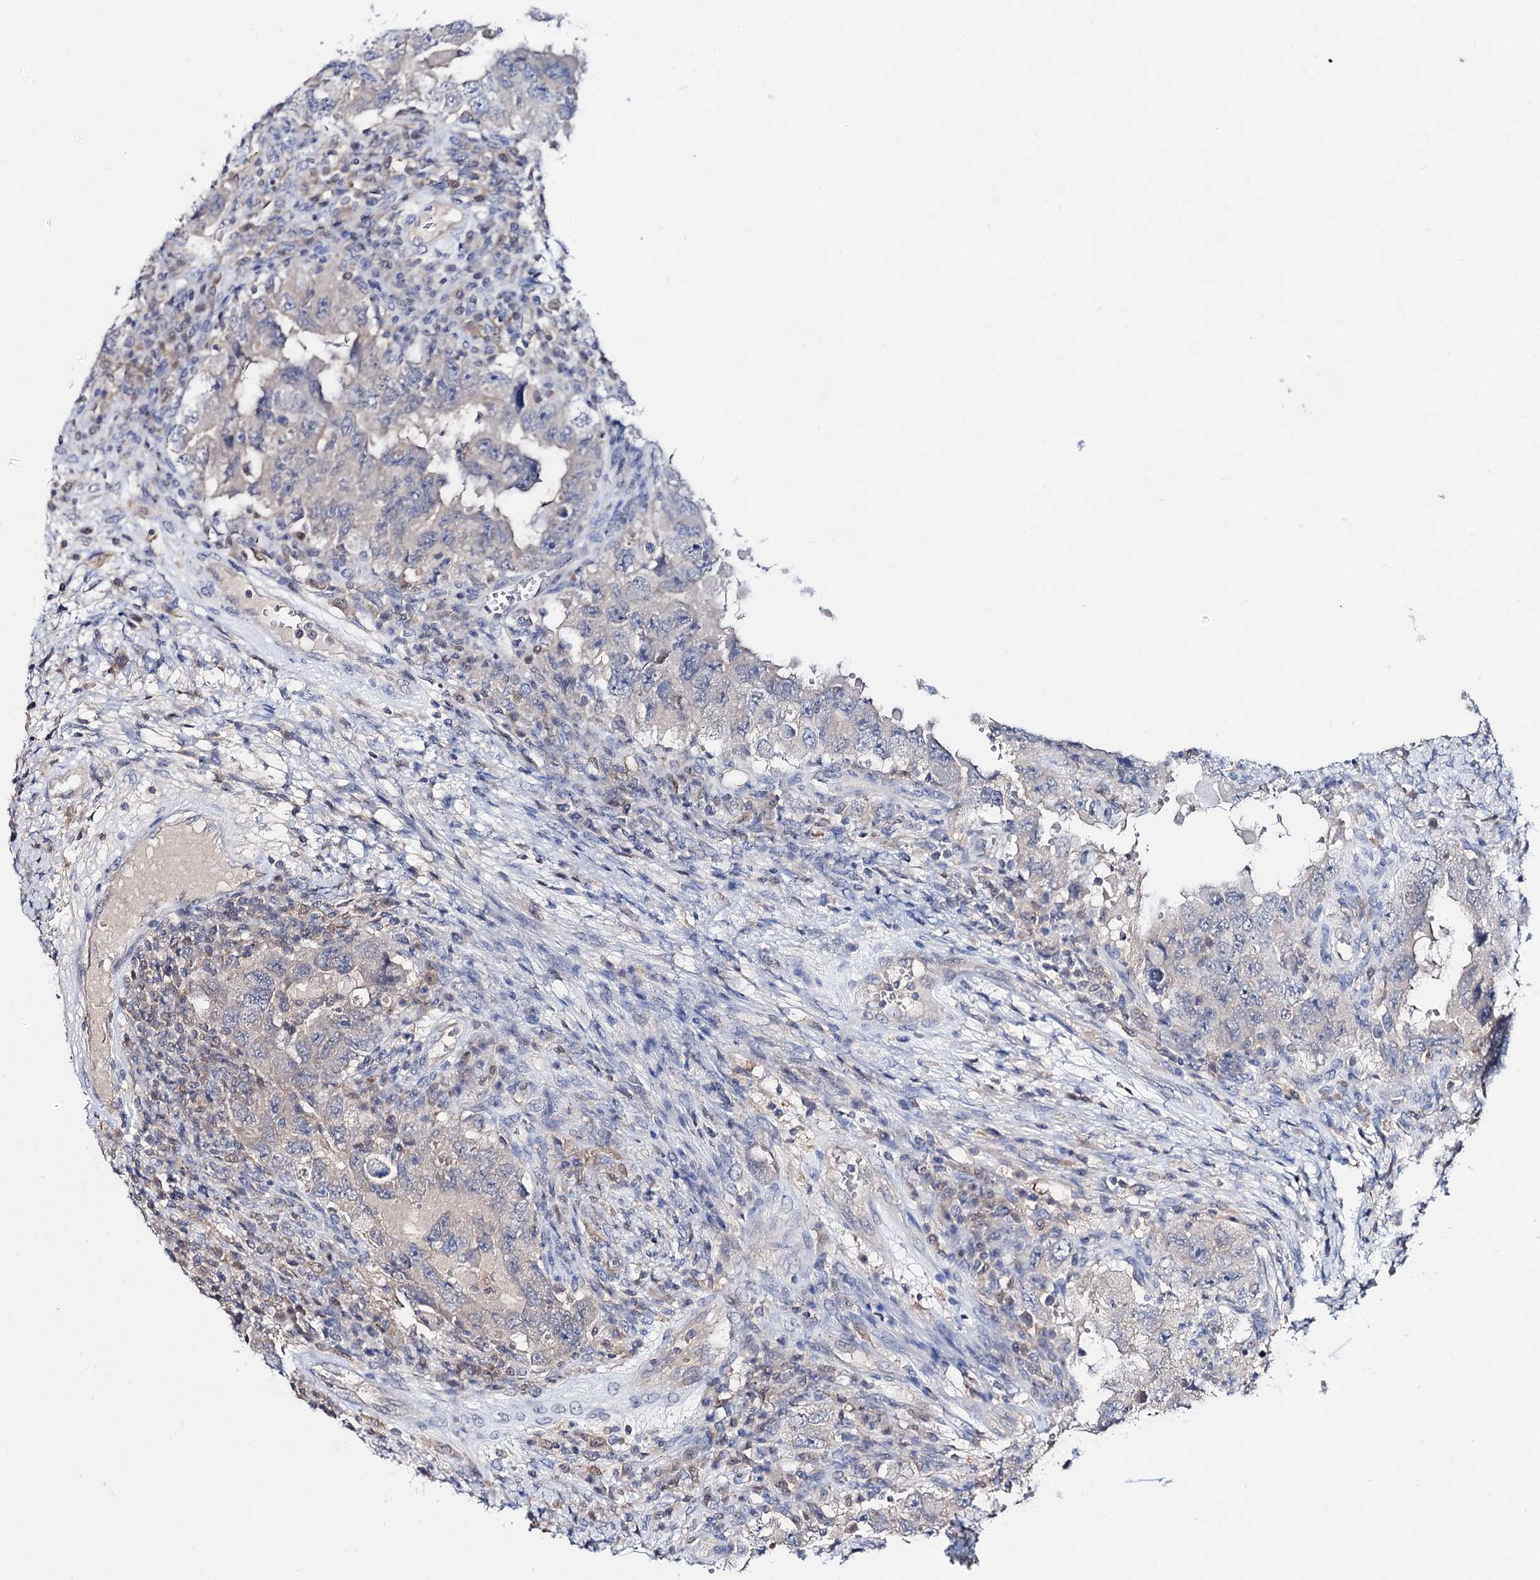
{"staining": {"intensity": "negative", "quantity": "none", "location": "none"}, "tissue": "testis cancer", "cell_type": "Tumor cells", "image_type": "cancer", "snomed": [{"axis": "morphology", "description": "Carcinoma, Embryonal, NOS"}, {"axis": "topography", "description": "Testis"}], "caption": "DAB (3,3'-diaminobenzidine) immunohistochemical staining of testis embryonal carcinoma exhibits no significant staining in tumor cells.", "gene": "ACTR6", "patient": {"sex": "male", "age": 26}}